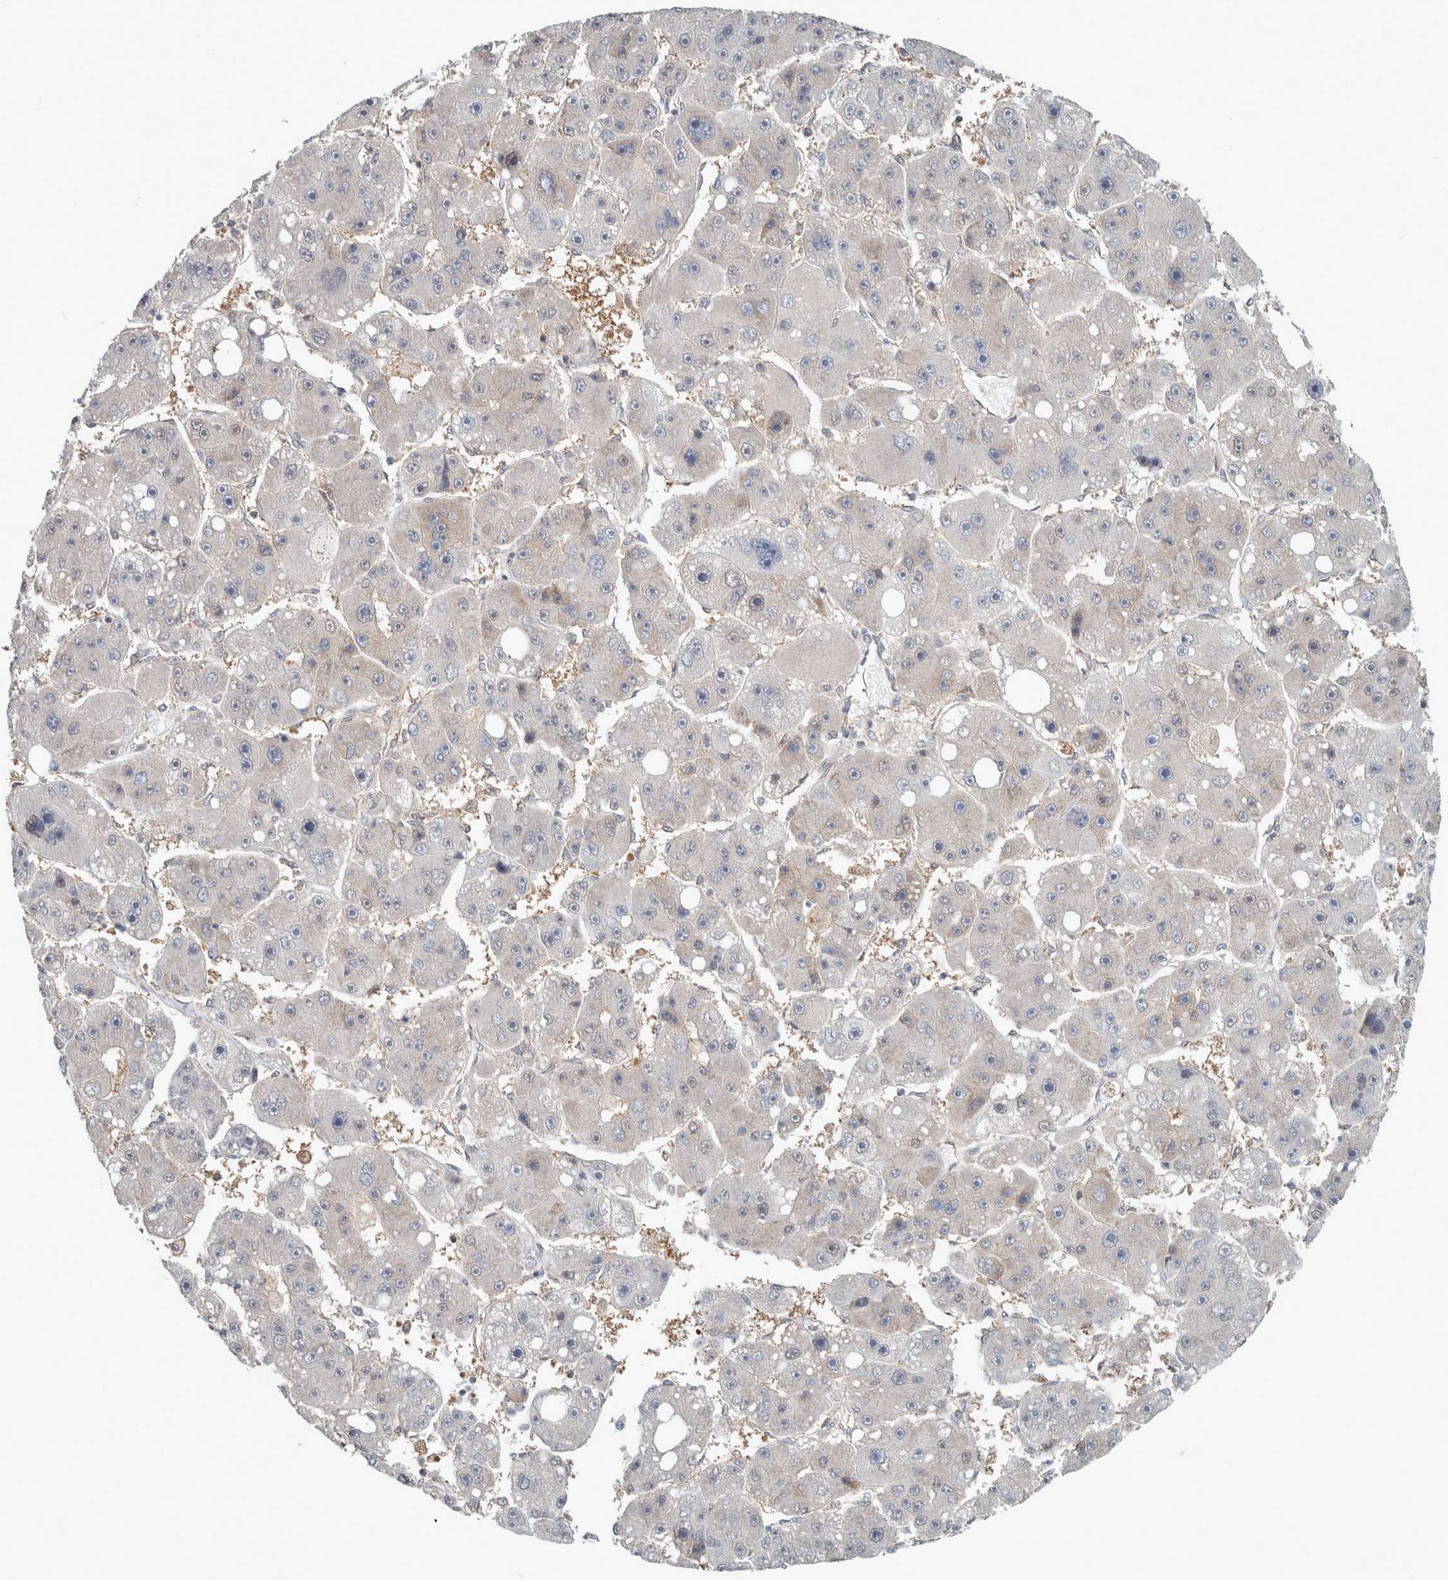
{"staining": {"intensity": "negative", "quantity": "none", "location": "none"}, "tissue": "liver cancer", "cell_type": "Tumor cells", "image_type": "cancer", "snomed": [{"axis": "morphology", "description": "Carcinoma, Hepatocellular, NOS"}, {"axis": "topography", "description": "Liver"}], "caption": "Immunohistochemistry photomicrograph of liver cancer stained for a protein (brown), which demonstrates no expression in tumor cells.", "gene": "XPNPEP1", "patient": {"sex": "female", "age": 61}}